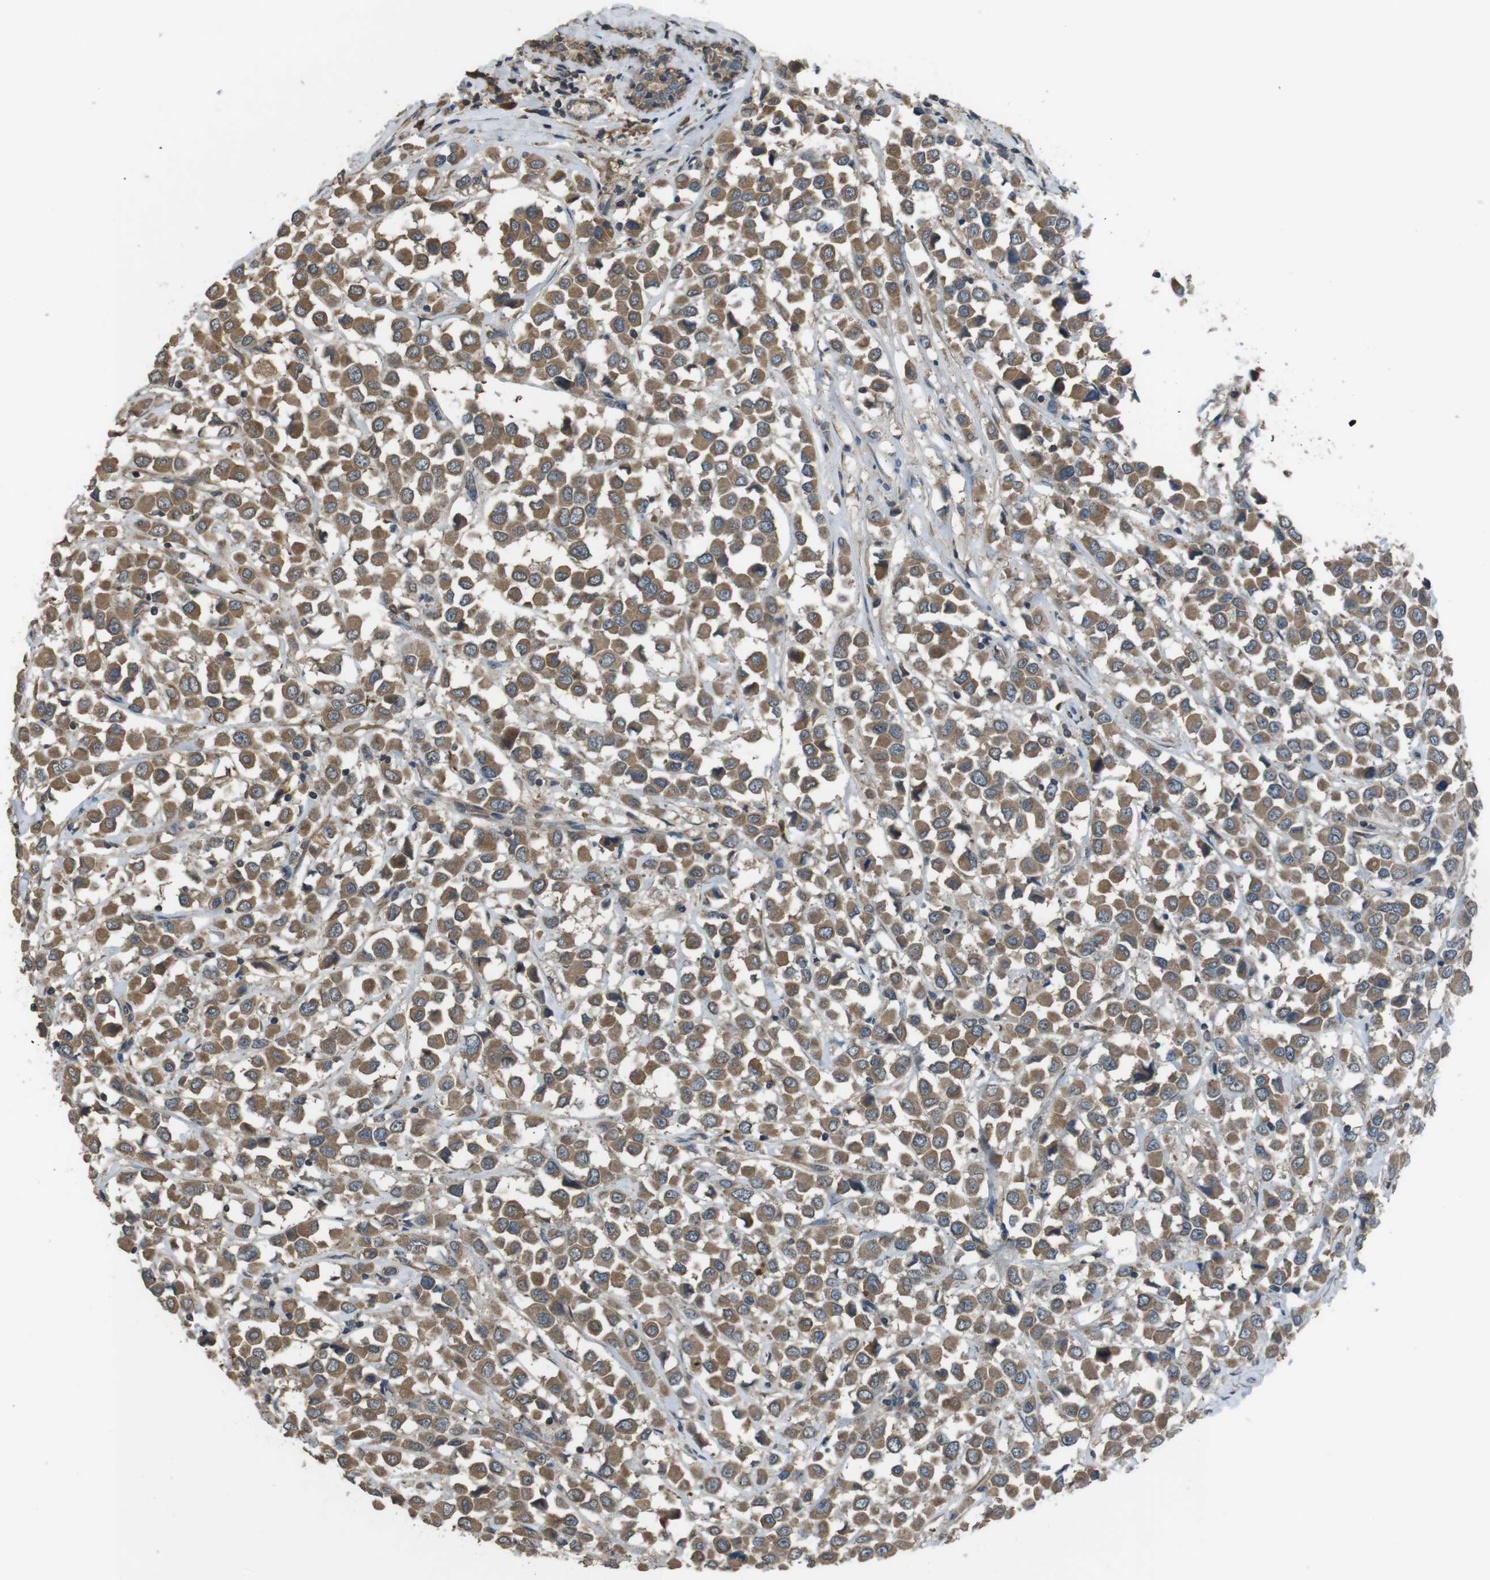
{"staining": {"intensity": "moderate", "quantity": ">75%", "location": "cytoplasmic/membranous"}, "tissue": "breast cancer", "cell_type": "Tumor cells", "image_type": "cancer", "snomed": [{"axis": "morphology", "description": "Duct carcinoma"}, {"axis": "topography", "description": "Breast"}], "caption": "Immunohistochemistry (IHC) histopathology image of neoplastic tissue: human breast infiltrating ductal carcinoma stained using immunohistochemistry displays medium levels of moderate protein expression localized specifically in the cytoplasmic/membranous of tumor cells, appearing as a cytoplasmic/membranous brown color.", "gene": "FUT2", "patient": {"sex": "female", "age": 61}}